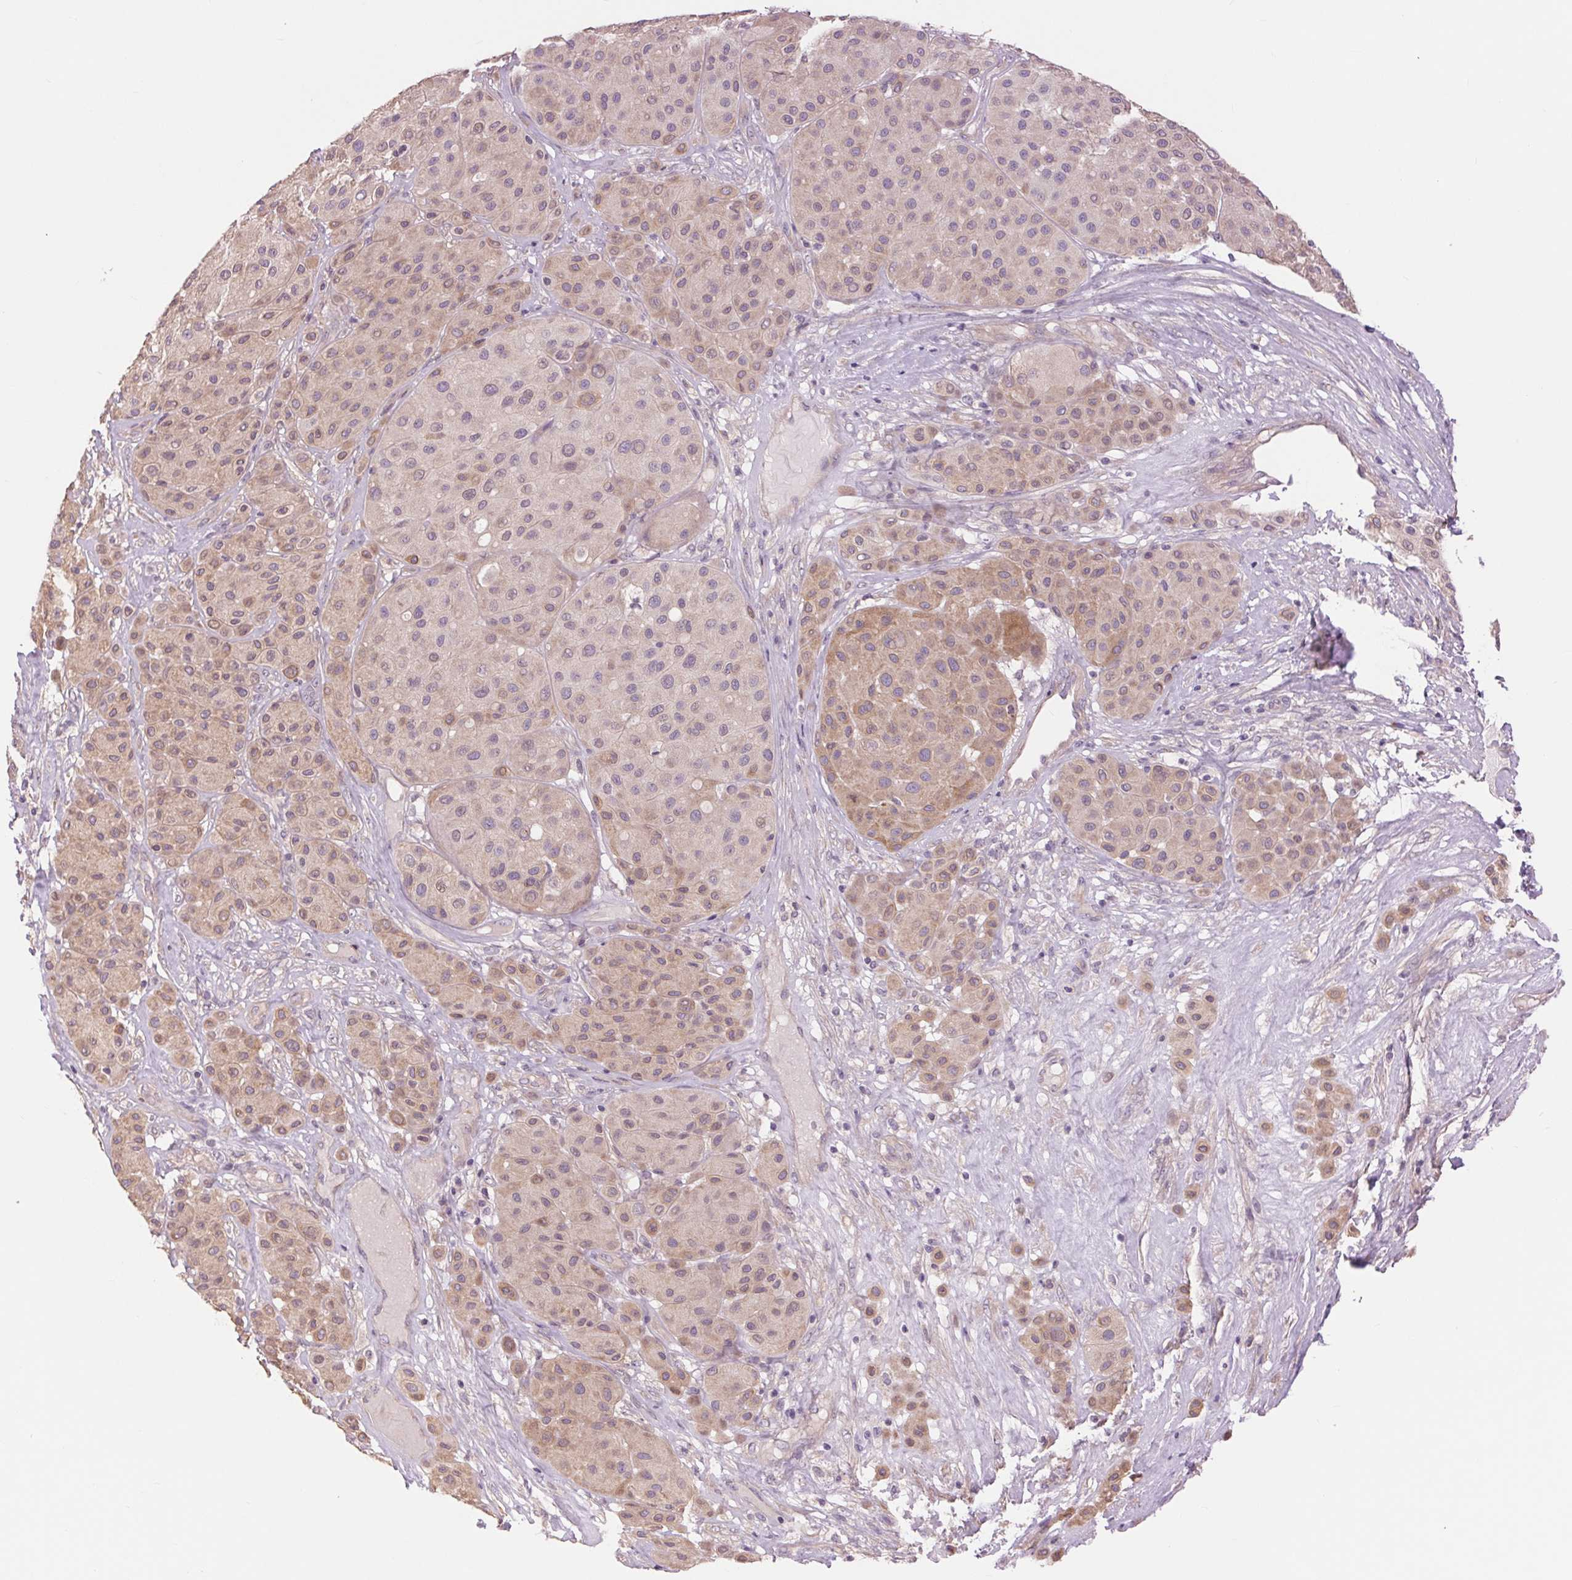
{"staining": {"intensity": "weak", "quantity": "25%-75%", "location": "cytoplasmic/membranous"}, "tissue": "melanoma", "cell_type": "Tumor cells", "image_type": "cancer", "snomed": [{"axis": "morphology", "description": "Malignant melanoma, Metastatic site"}, {"axis": "topography", "description": "Smooth muscle"}], "caption": "Protein staining of melanoma tissue reveals weak cytoplasmic/membranous positivity in about 25%-75% of tumor cells. Nuclei are stained in blue.", "gene": "CTNNA3", "patient": {"sex": "male", "age": 41}}